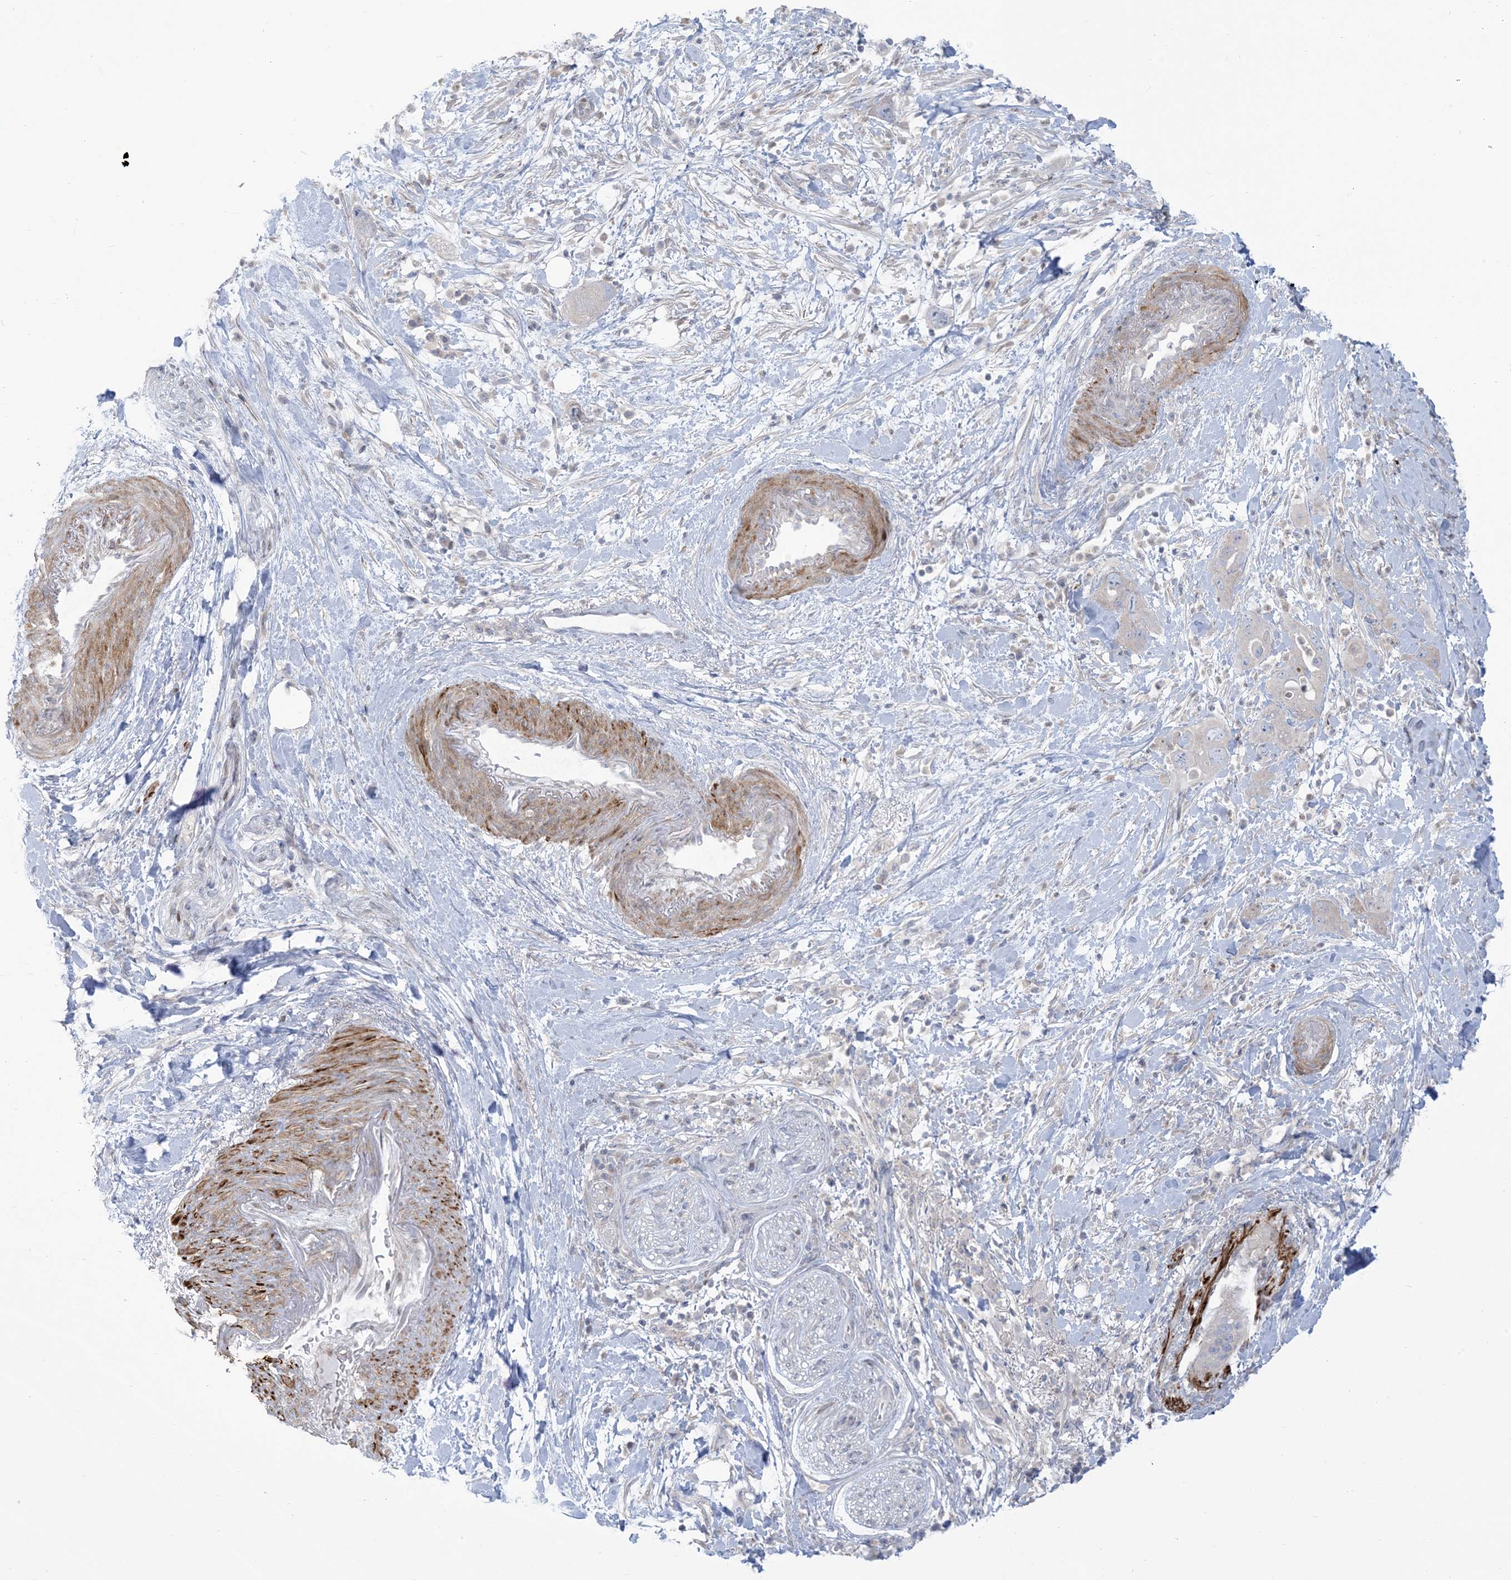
{"staining": {"intensity": "negative", "quantity": "none", "location": "none"}, "tissue": "pancreatic cancer", "cell_type": "Tumor cells", "image_type": "cancer", "snomed": [{"axis": "morphology", "description": "Adenocarcinoma, NOS"}, {"axis": "topography", "description": "Pancreas"}], "caption": "This is an IHC micrograph of human pancreatic cancer (adenocarcinoma). There is no expression in tumor cells.", "gene": "AFTPH", "patient": {"sex": "female", "age": 71}}